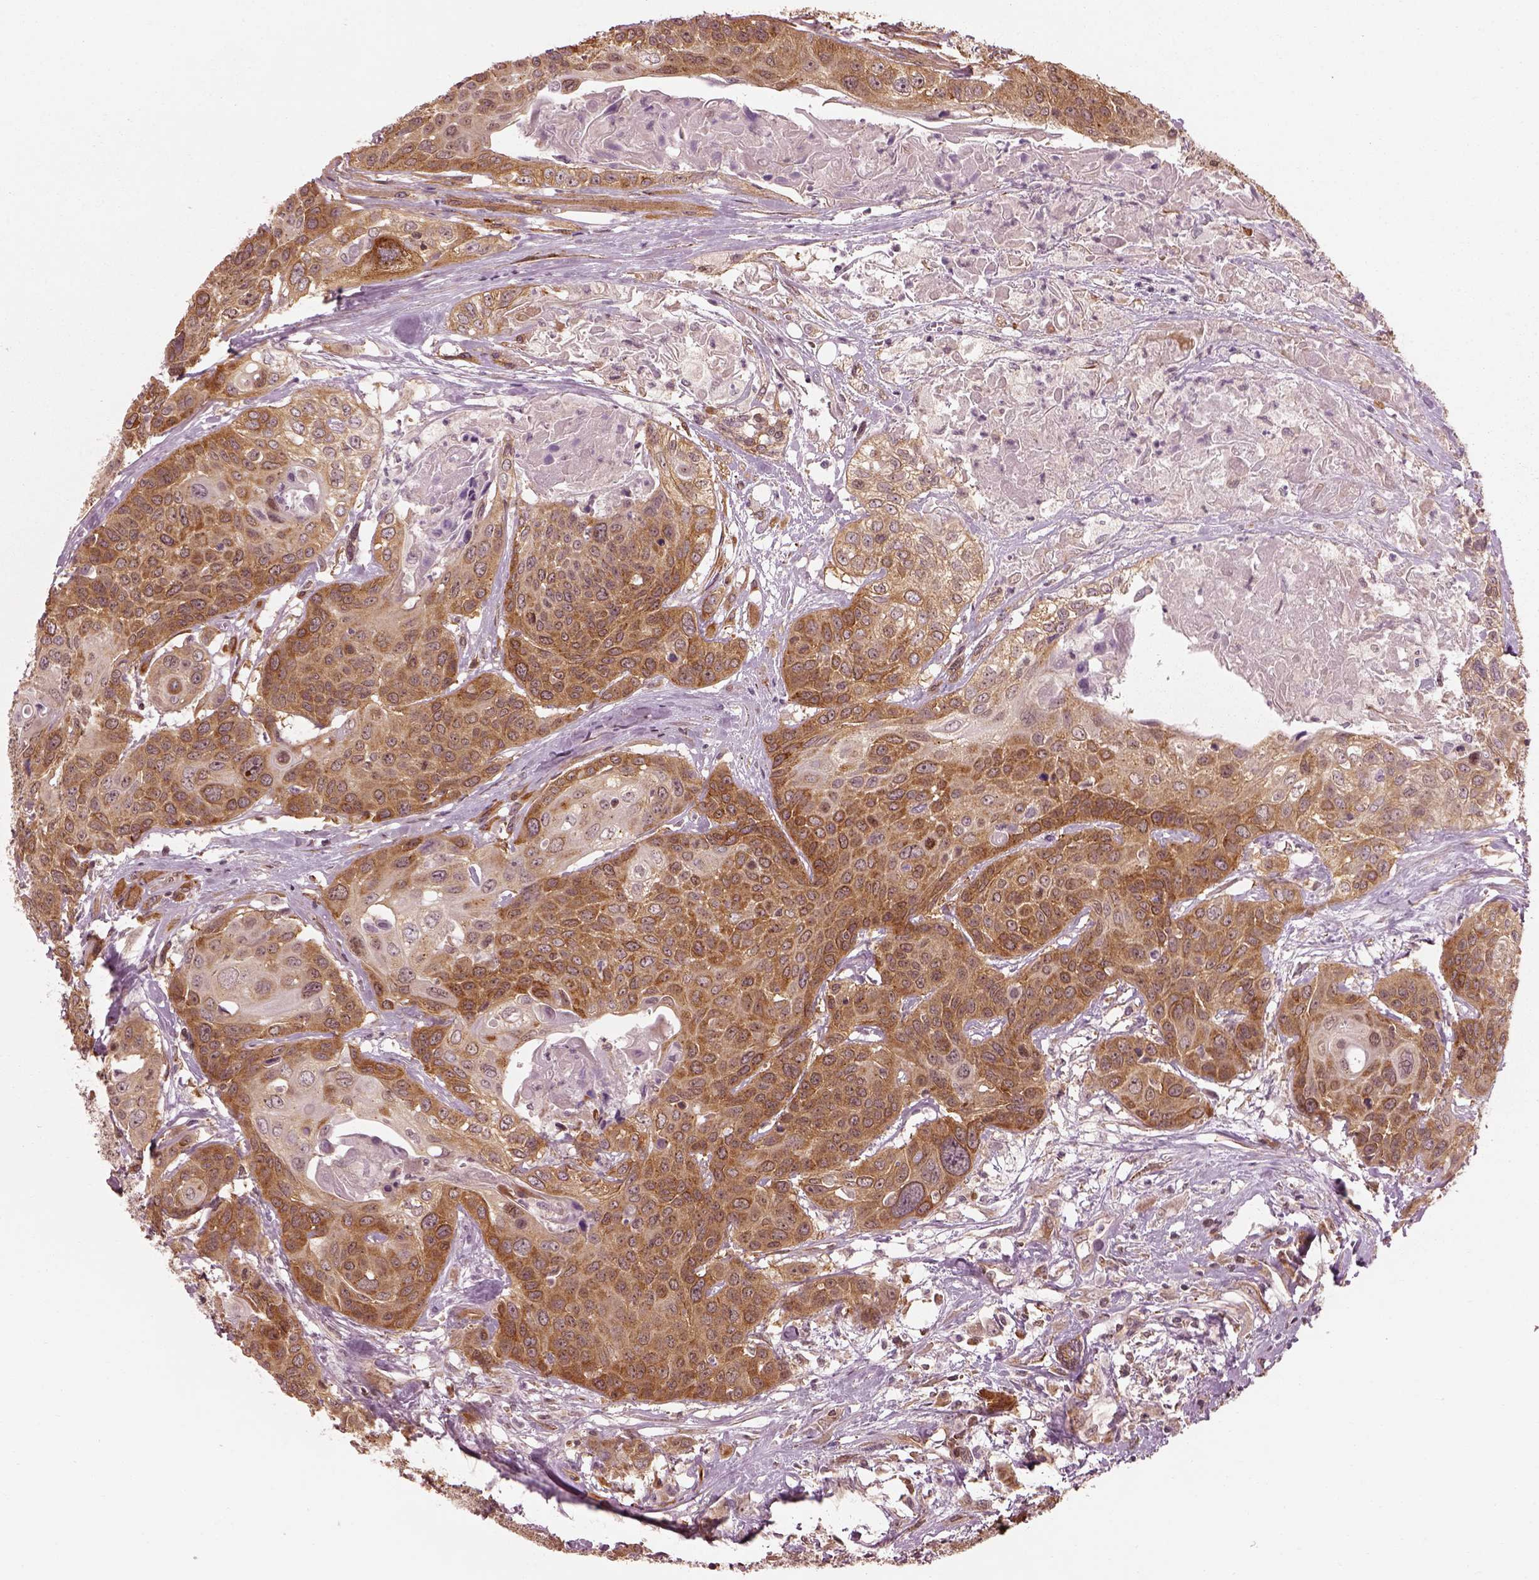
{"staining": {"intensity": "moderate", "quantity": "25%-75%", "location": "cytoplasmic/membranous"}, "tissue": "head and neck cancer", "cell_type": "Tumor cells", "image_type": "cancer", "snomed": [{"axis": "morphology", "description": "Squamous cell carcinoma, NOS"}, {"axis": "topography", "description": "Oral tissue"}, {"axis": "topography", "description": "Head-Neck"}], "caption": "A medium amount of moderate cytoplasmic/membranous staining is identified in approximately 25%-75% of tumor cells in head and neck cancer (squamous cell carcinoma) tissue. The protein of interest is stained brown, and the nuclei are stained in blue (DAB (3,3'-diaminobenzidine) IHC with brightfield microscopy, high magnification).", "gene": "LSM14A", "patient": {"sex": "male", "age": 56}}